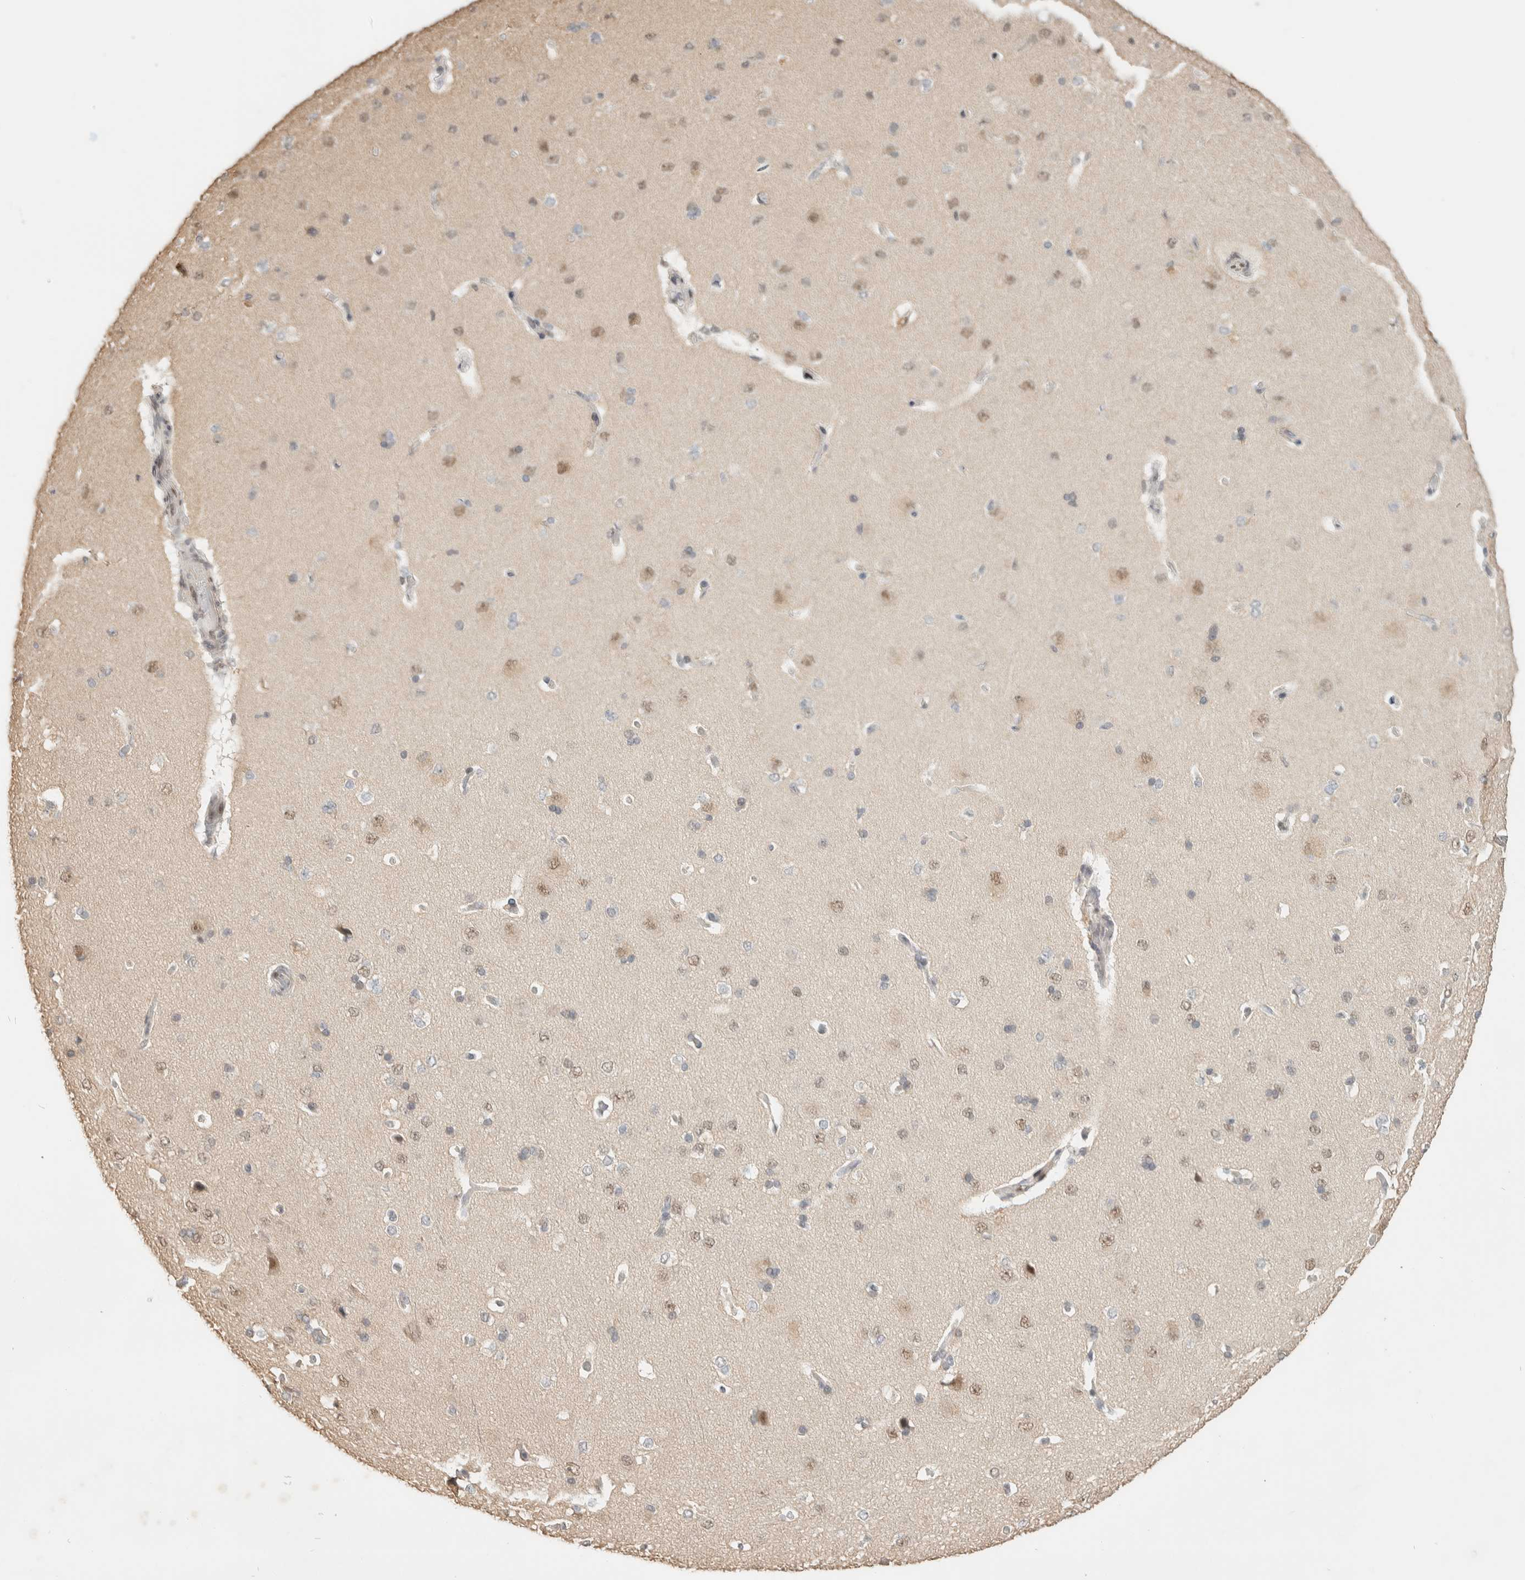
{"staining": {"intensity": "negative", "quantity": "none", "location": "none"}, "tissue": "cerebral cortex", "cell_type": "Endothelial cells", "image_type": "normal", "snomed": [{"axis": "morphology", "description": "Normal tissue, NOS"}, {"axis": "topography", "description": "Cerebral cortex"}], "caption": "Immunohistochemical staining of benign cerebral cortex demonstrates no significant positivity in endothelial cells. (DAB (3,3'-diaminobenzidine) immunohistochemistry, high magnification).", "gene": "PUS7", "patient": {"sex": "male", "age": 62}}